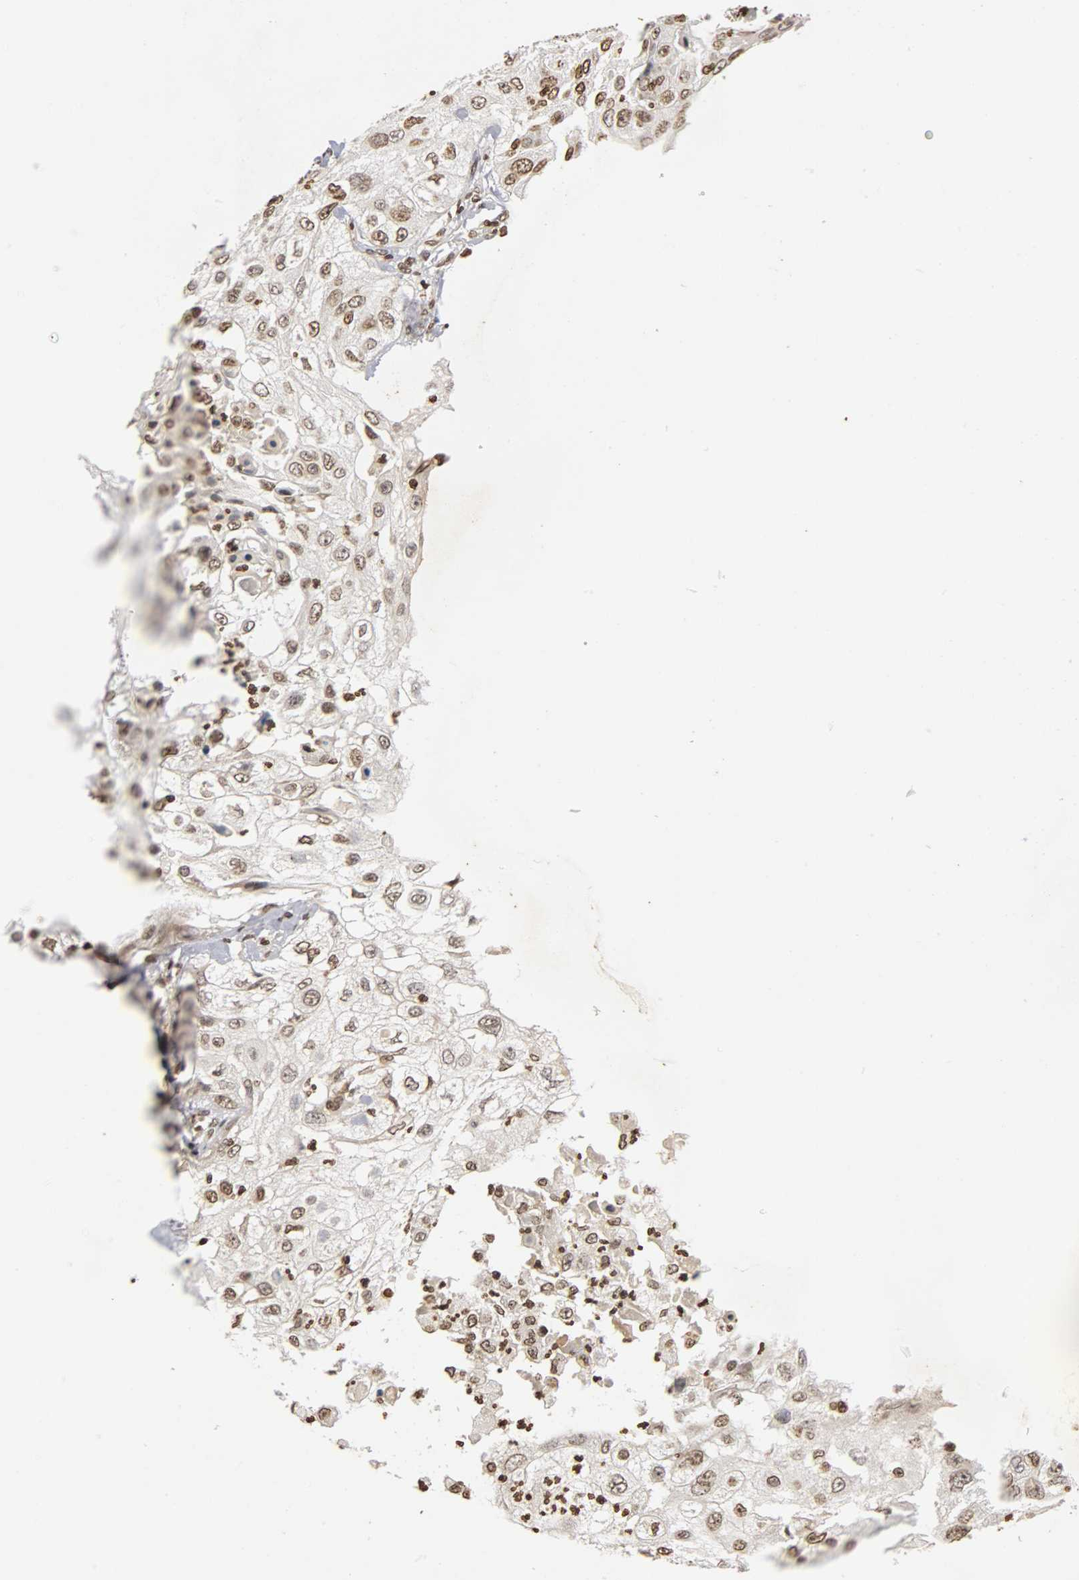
{"staining": {"intensity": "weak", "quantity": "<25%", "location": "nuclear"}, "tissue": "cervical cancer", "cell_type": "Tumor cells", "image_type": "cancer", "snomed": [{"axis": "morphology", "description": "Squamous cell carcinoma, NOS"}, {"axis": "topography", "description": "Cervix"}], "caption": "Immunohistochemical staining of human cervical cancer displays no significant staining in tumor cells.", "gene": "ERCC2", "patient": {"sex": "female", "age": 64}}